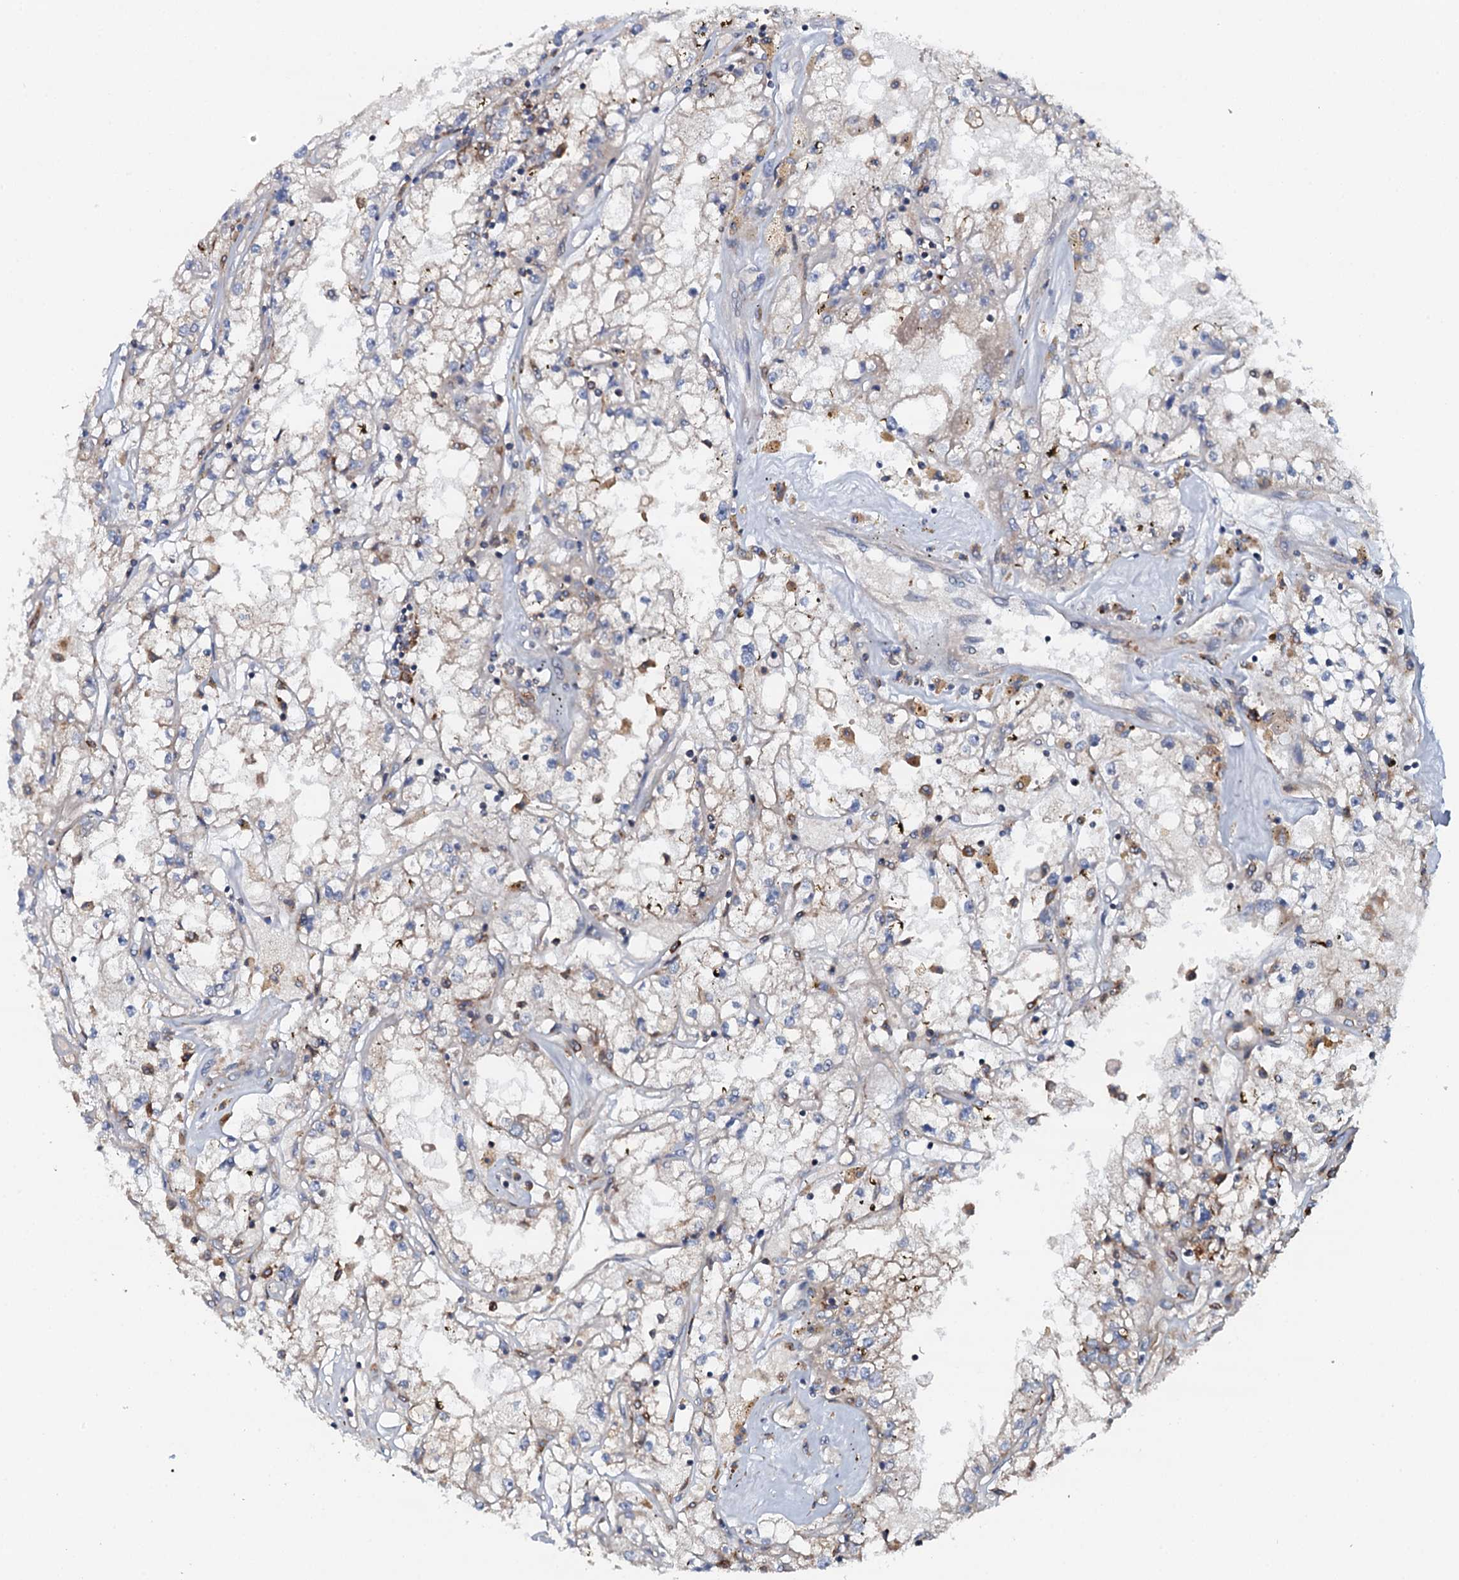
{"staining": {"intensity": "weak", "quantity": "25%-75%", "location": "cytoplasmic/membranous"}, "tissue": "renal cancer", "cell_type": "Tumor cells", "image_type": "cancer", "snomed": [{"axis": "morphology", "description": "Adenocarcinoma, NOS"}, {"axis": "topography", "description": "Kidney"}], "caption": "This image reveals immunohistochemistry staining of human renal cancer (adenocarcinoma), with low weak cytoplasmic/membranous positivity in about 25%-75% of tumor cells.", "gene": "VAMP8", "patient": {"sex": "male", "age": 56}}